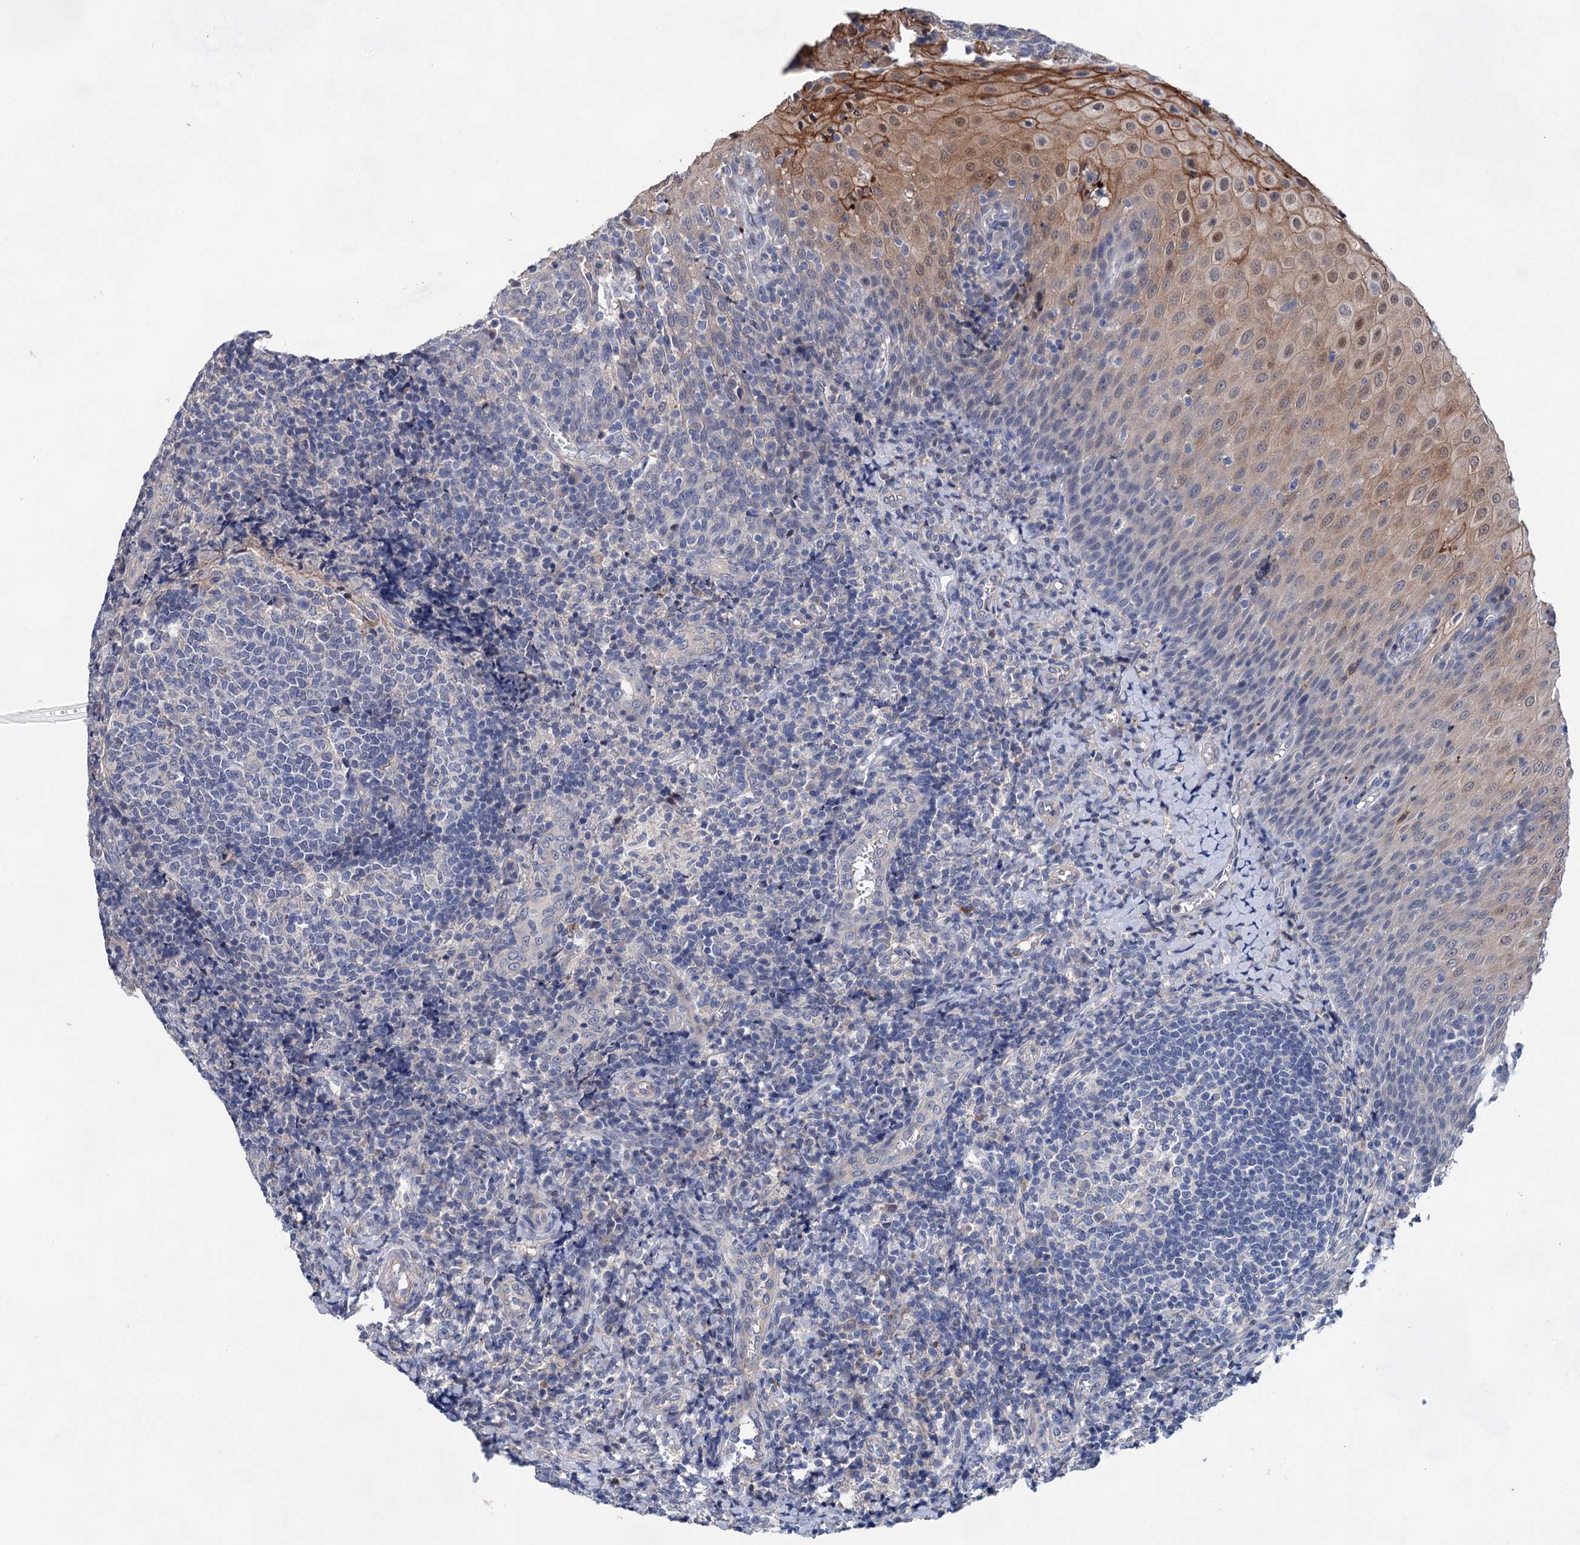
{"staining": {"intensity": "negative", "quantity": "none", "location": "none"}, "tissue": "tonsil", "cell_type": "Germinal center cells", "image_type": "normal", "snomed": [{"axis": "morphology", "description": "Normal tissue, NOS"}, {"axis": "topography", "description": "Tonsil"}], "caption": "Protein analysis of unremarkable tonsil exhibits no significant expression in germinal center cells. (Stains: DAB (3,3'-diaminobenzidine) IHC with hematoxylin counter stain, Microscopy: brightfield microscopy at high magnification).", "gene": "MORN3", "patient": {"sex": "female", "age": 19}}